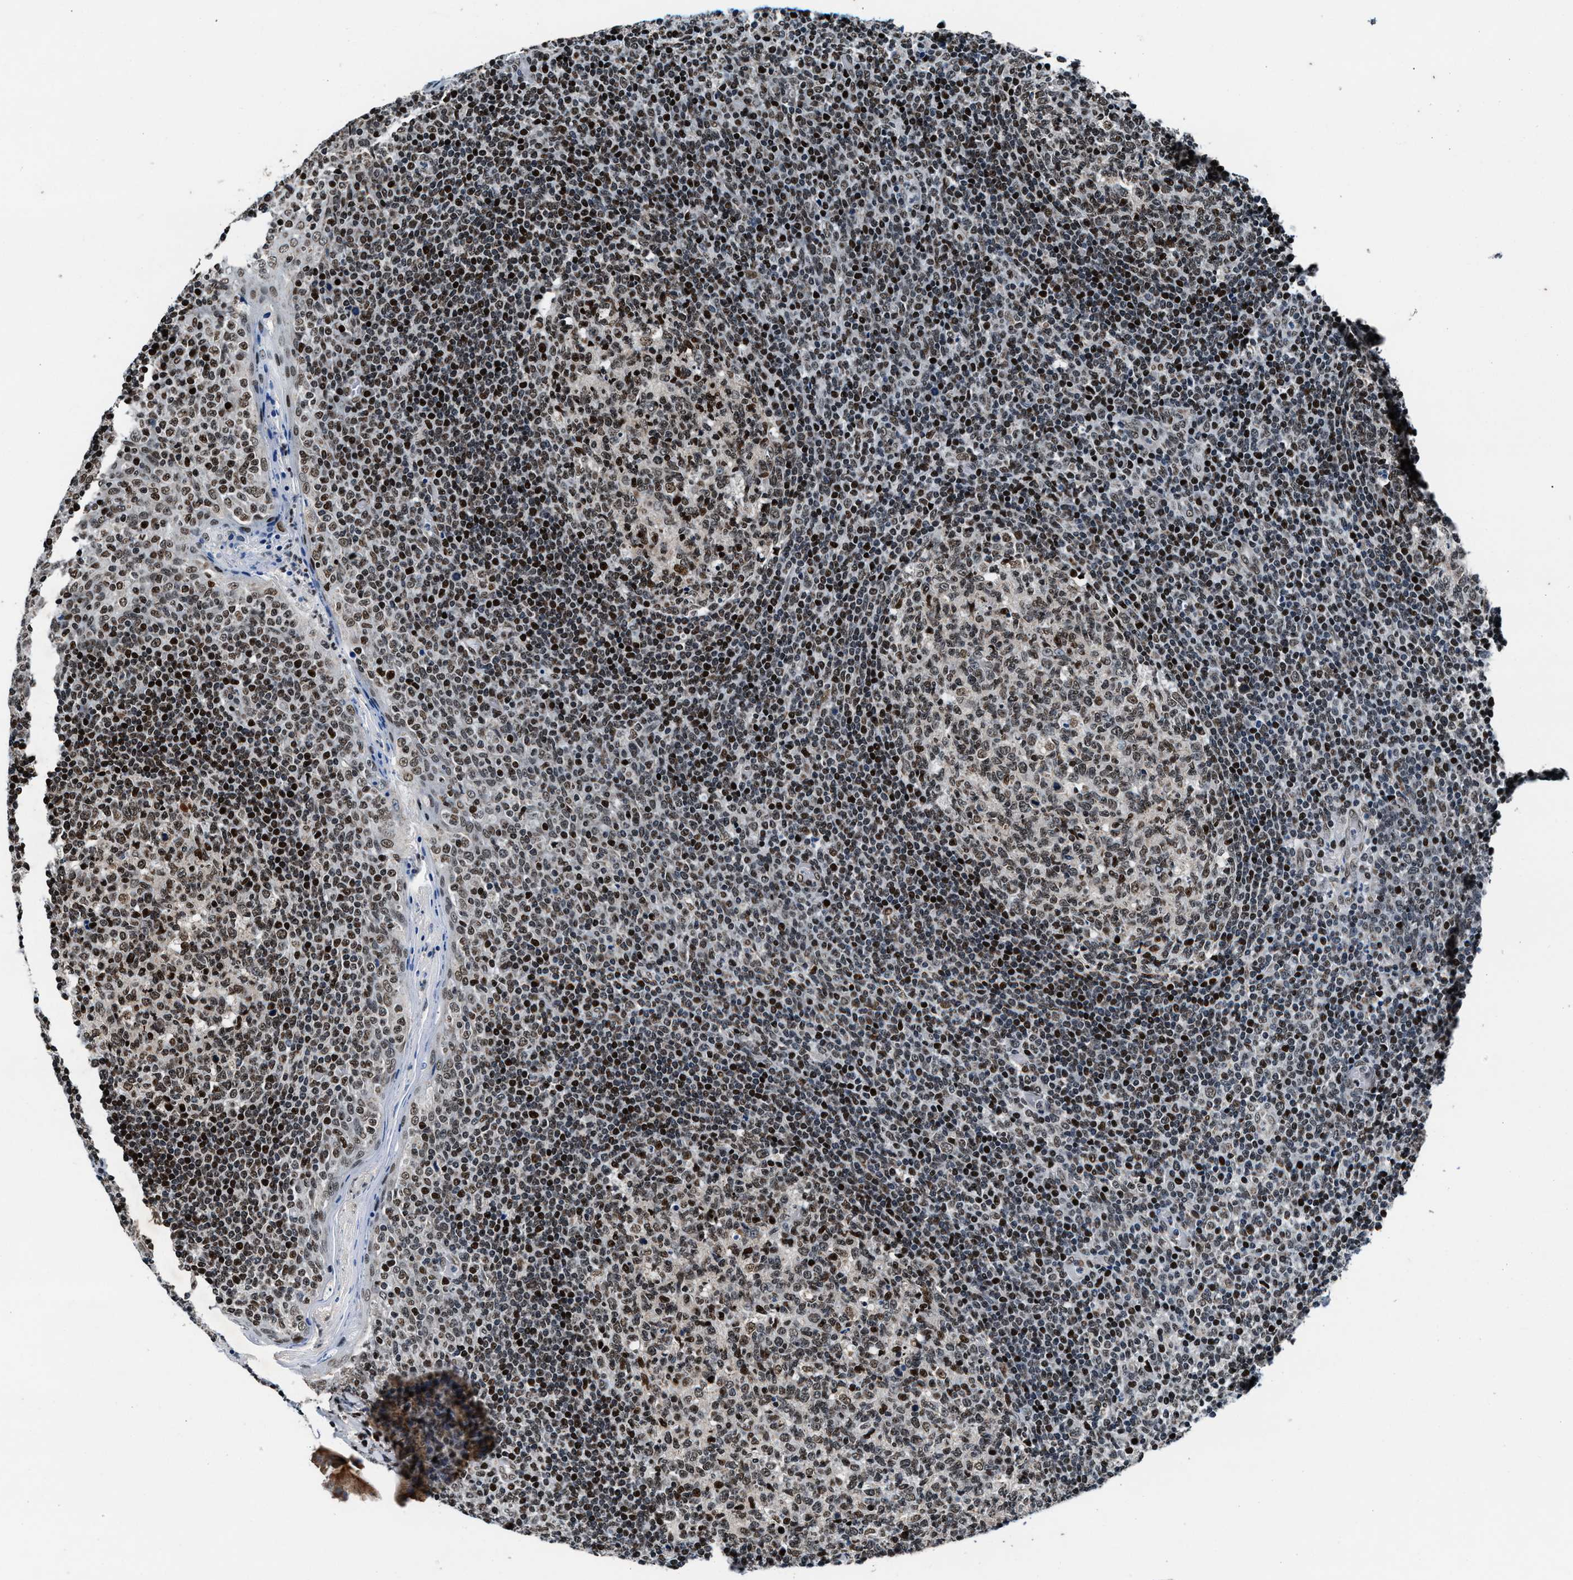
{"staining": {"intensity": "moderate", "quantity": "25%-75%", "location": "nuclear"}, "tissue": "tonsil", "cell_type": "Germinal center cells", "image_type": "normal", "snomed": [{"axis": "morphology", "description": "Normal tissue, NOS"}, {"axis": "topography", "description": "Tonsil"}], "caption": "A high-resolution micrograph shows immunohistochemistry staining of unremarkable tonsil, which reveals moderate nuclear expression in about 25%-75% of germinal center cells.", "gene": "PRRC2B", "patient": {"sex": "female", "age": 19}}